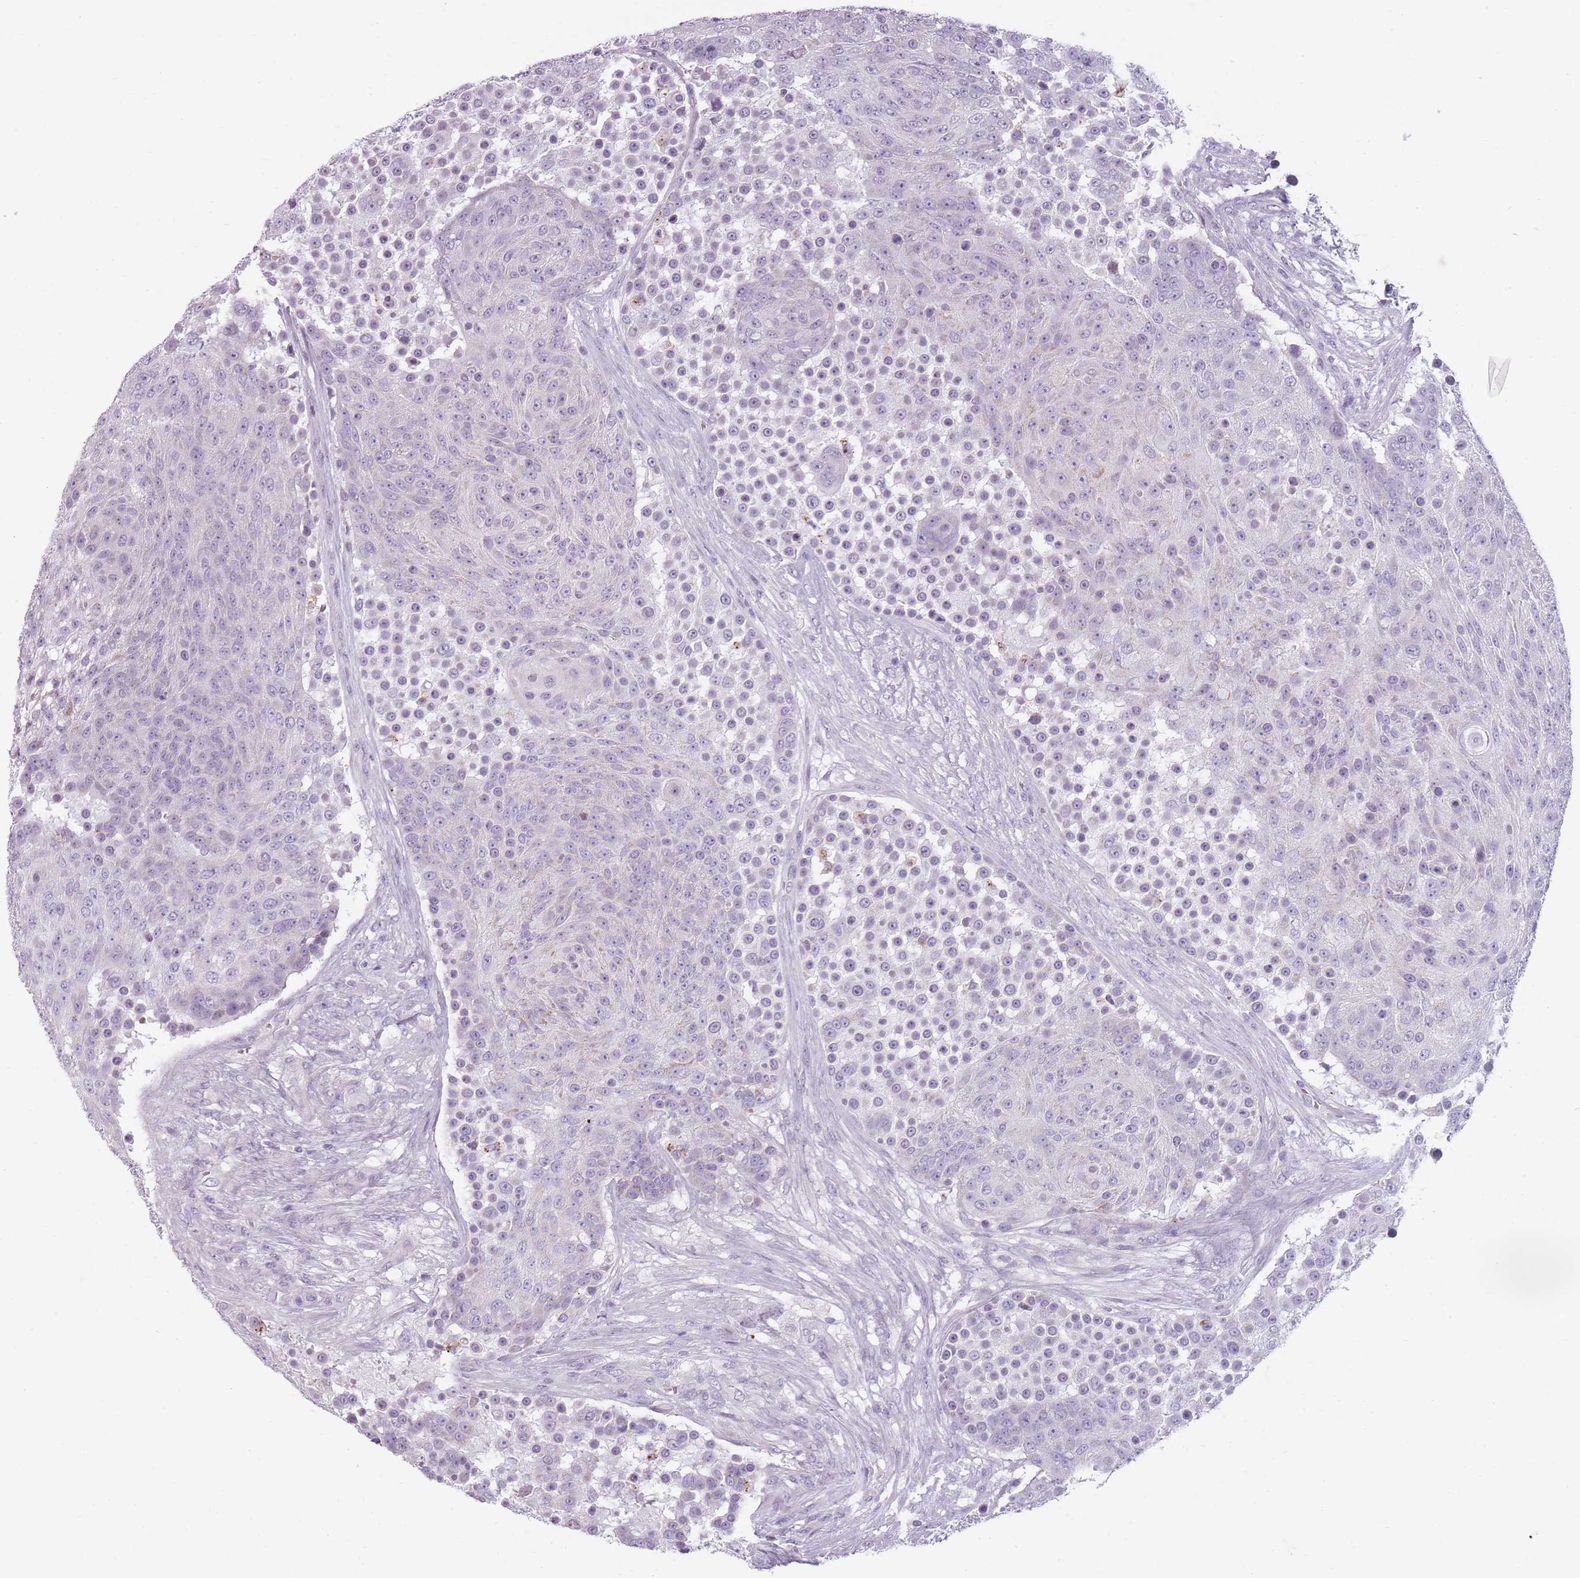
{"staining": {"intensity": "negative", "quantity": "none", "location": "none"}, "tissue": "urothelial cancer", "cell_type": "Tumor cells", "image_type": "cancer", "snomed": [{"axis": "morphology", "description": "Urothelial carcinoma, High grade"}, {"axis": "topography", "description": "Urinary bladder"}], "caption": "Human urothelial carcinoma (high-grade) stained for a protein using immunohistochemistry demonstrates no staining in tumor cells.", "gene": "MEGF8", "patient": {"sex": "female", "age": 63}}